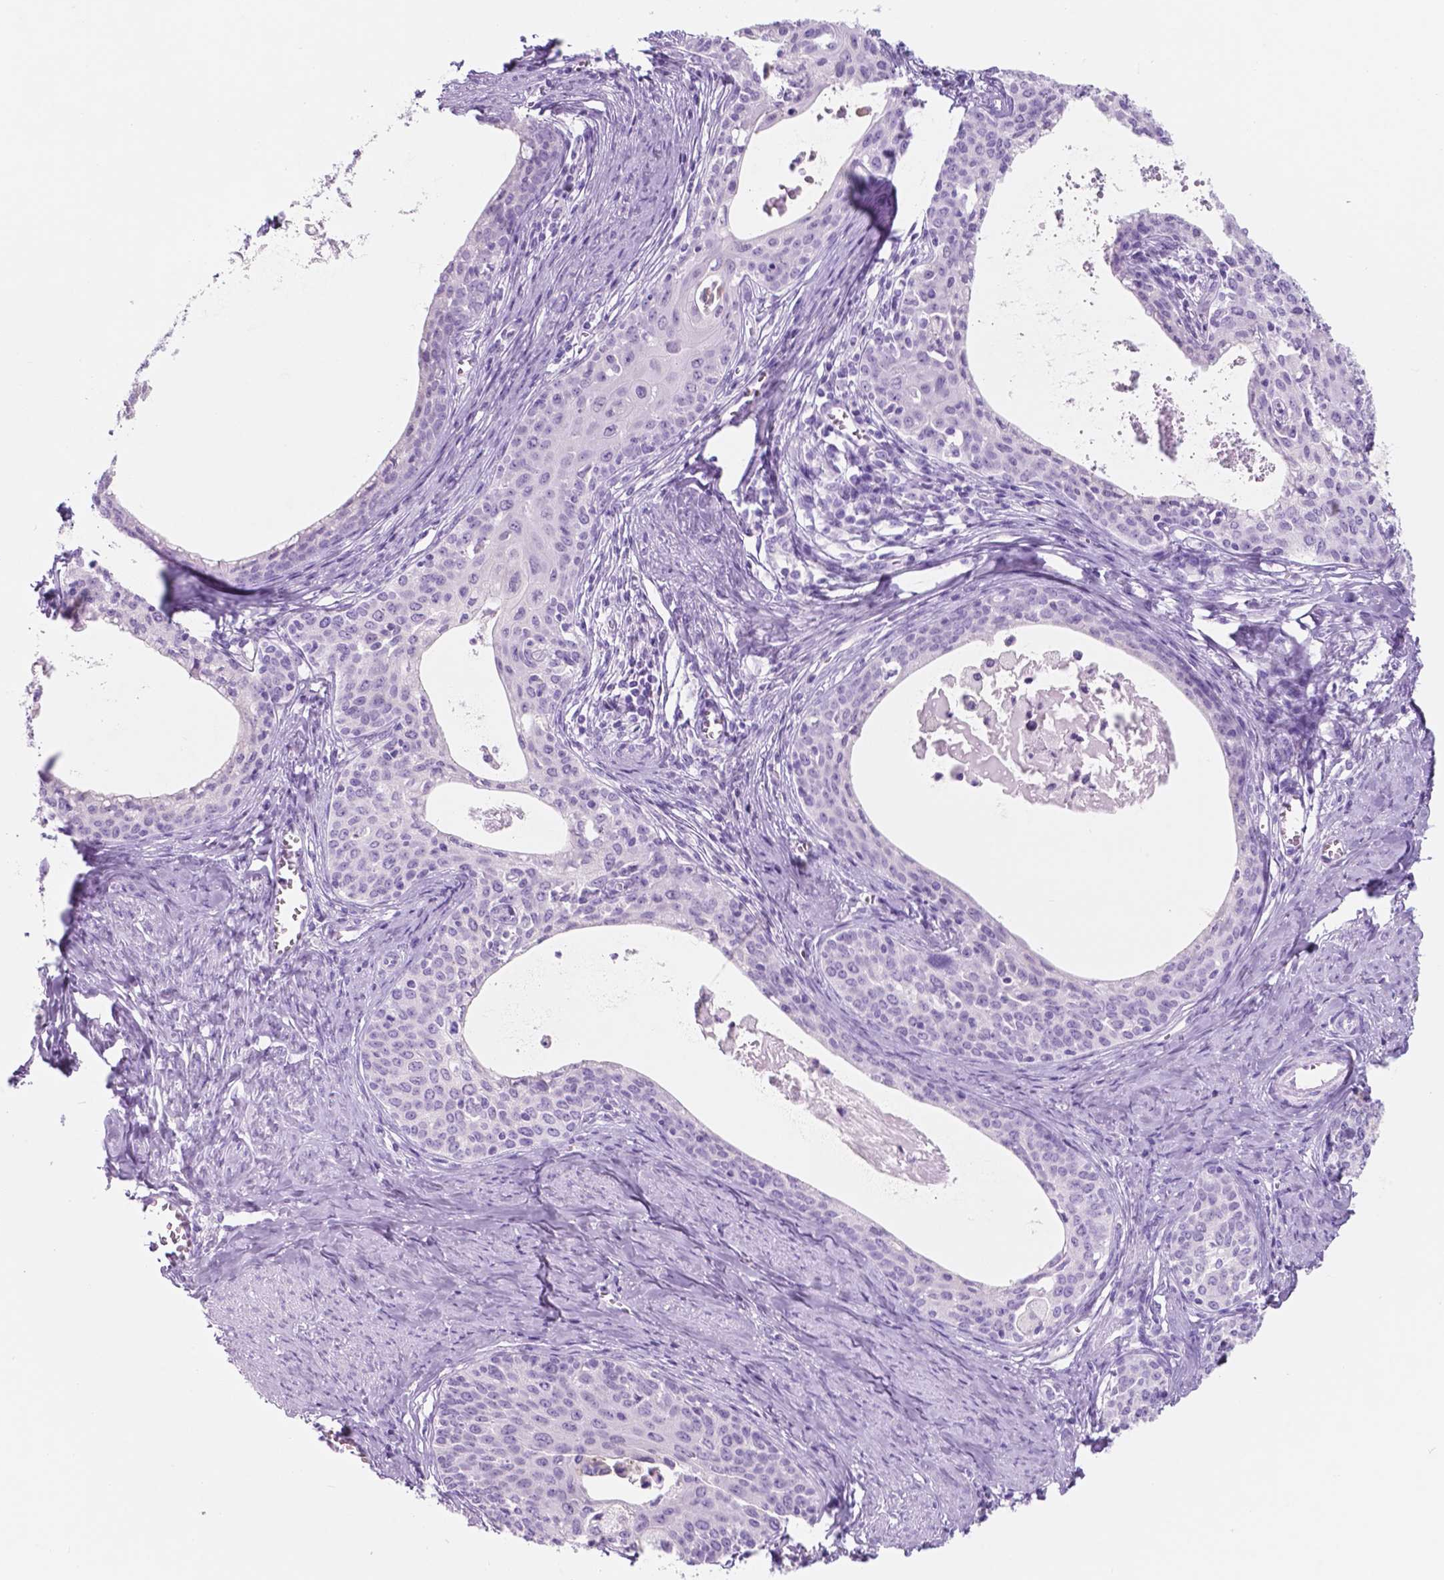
{"staining": {"intensity": "negative", "quantity": "none", "location": "none"}, "tissue": "cervical cancer", "cell_type": "Tumor cells", "image_type": "cancer", "snomed": [{"axis": "morphology", "description": "Squamous cell carcinoma, NOS"}, {"axis": "morphology", "description": "Adenocarcinoma, NOS"}, {"axis": "topography", "description": "Cervix"}], "caption": "Adenocarcinoma (cervical) was stained to show a protein in brown. There is no significant expression in tumor cells.", "gene": "CUZD1", "patient": {"sex": "female", "age": 52}}